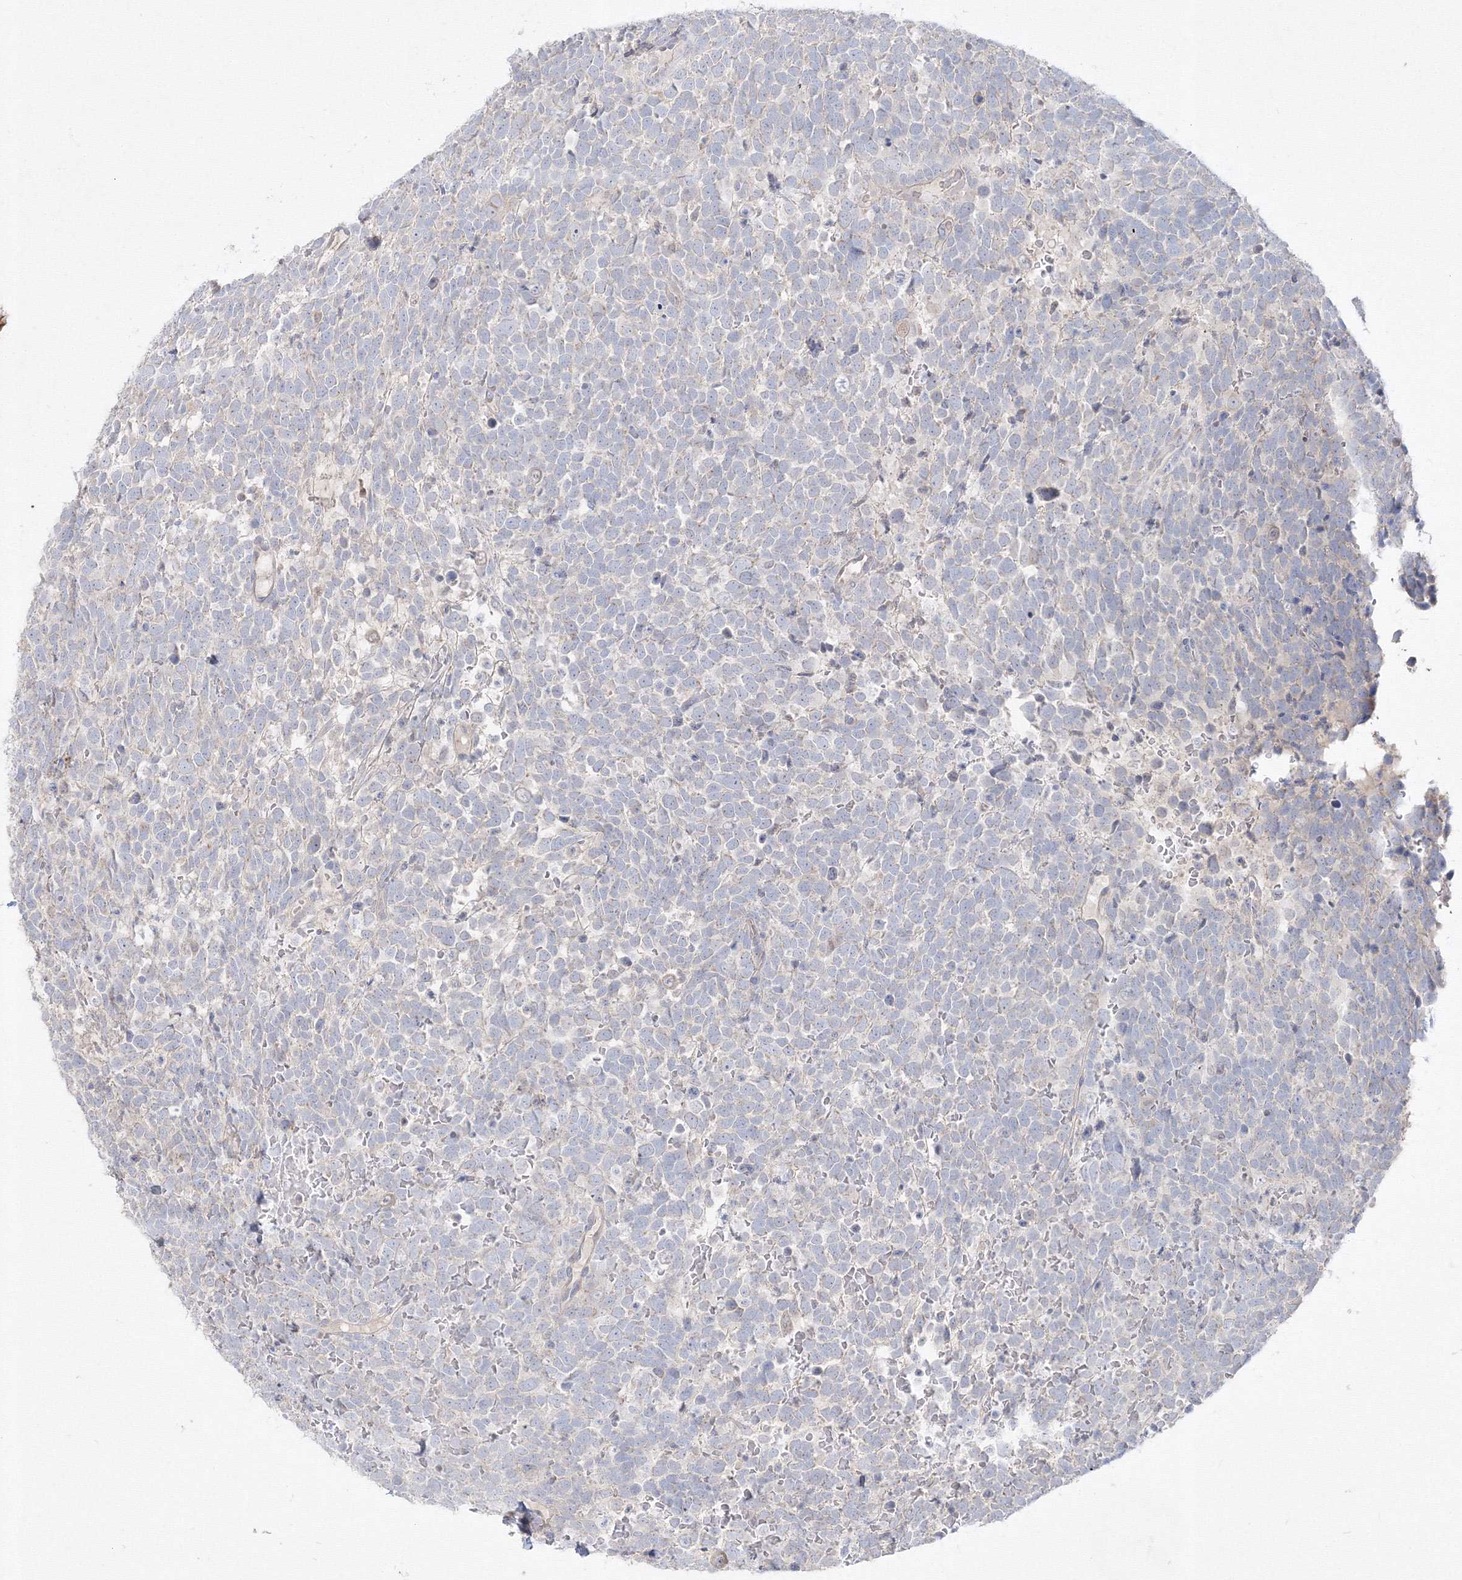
{"staining": {"intensity": "negative", "quantity": "none", "location": "none"}, "tissue": "urothelial cancer", "cell_type": "Tumor cells", "image_type": "cancer", "snomed": [{"axis": "morphology", "description": "Urothelial carcinoma, High grade"}, {"axis": "topography", "description": "Urinary bladder"}], "caption": "IHC image of neoplastic tissue: urothelial carcinoma (high-grade) stained with DAB shows no significant protein expression in tumor cells.", "gene": "FBXL8", "patient": {"sex": "female", "age": 82}}